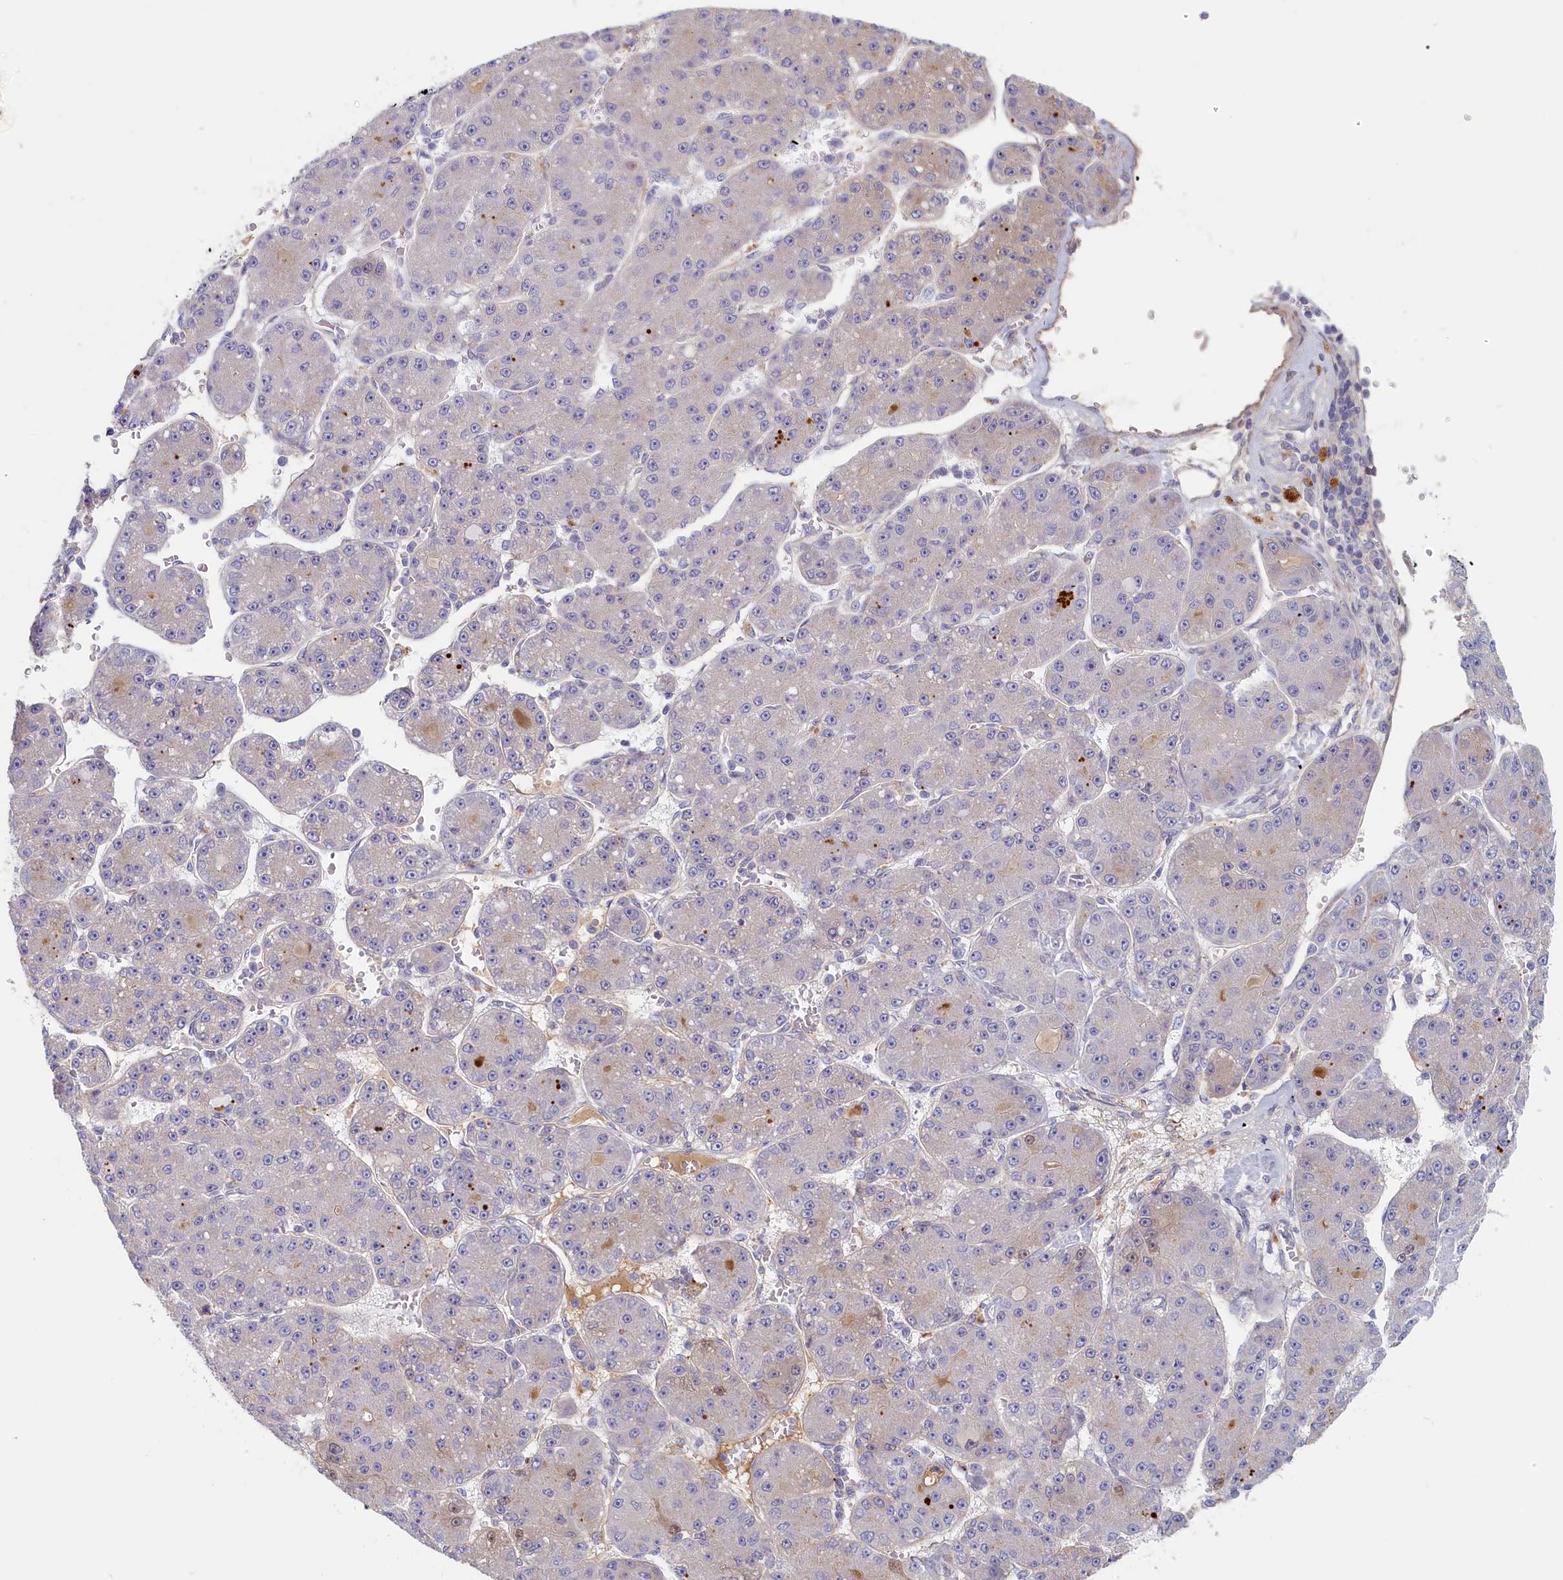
{"staining": {"intensity": "negative", "quantity": "none", "location": "none"}, "tissue": "liver cancer", "cell_type": "Tumor cells", "image_type": "cancer", "snomed": [{"axis": "morphology", "description": "Carcinoma, Hepatocellular, NOS"}, {"axis": "topography", "description": "Liver"}], "caption": "A photomicrograph of human hepatocellular carcinoma (liver) is negative for staining in tumor cells.", "gene": "STX16", "patient": {"sex": "male", "age": 67}}